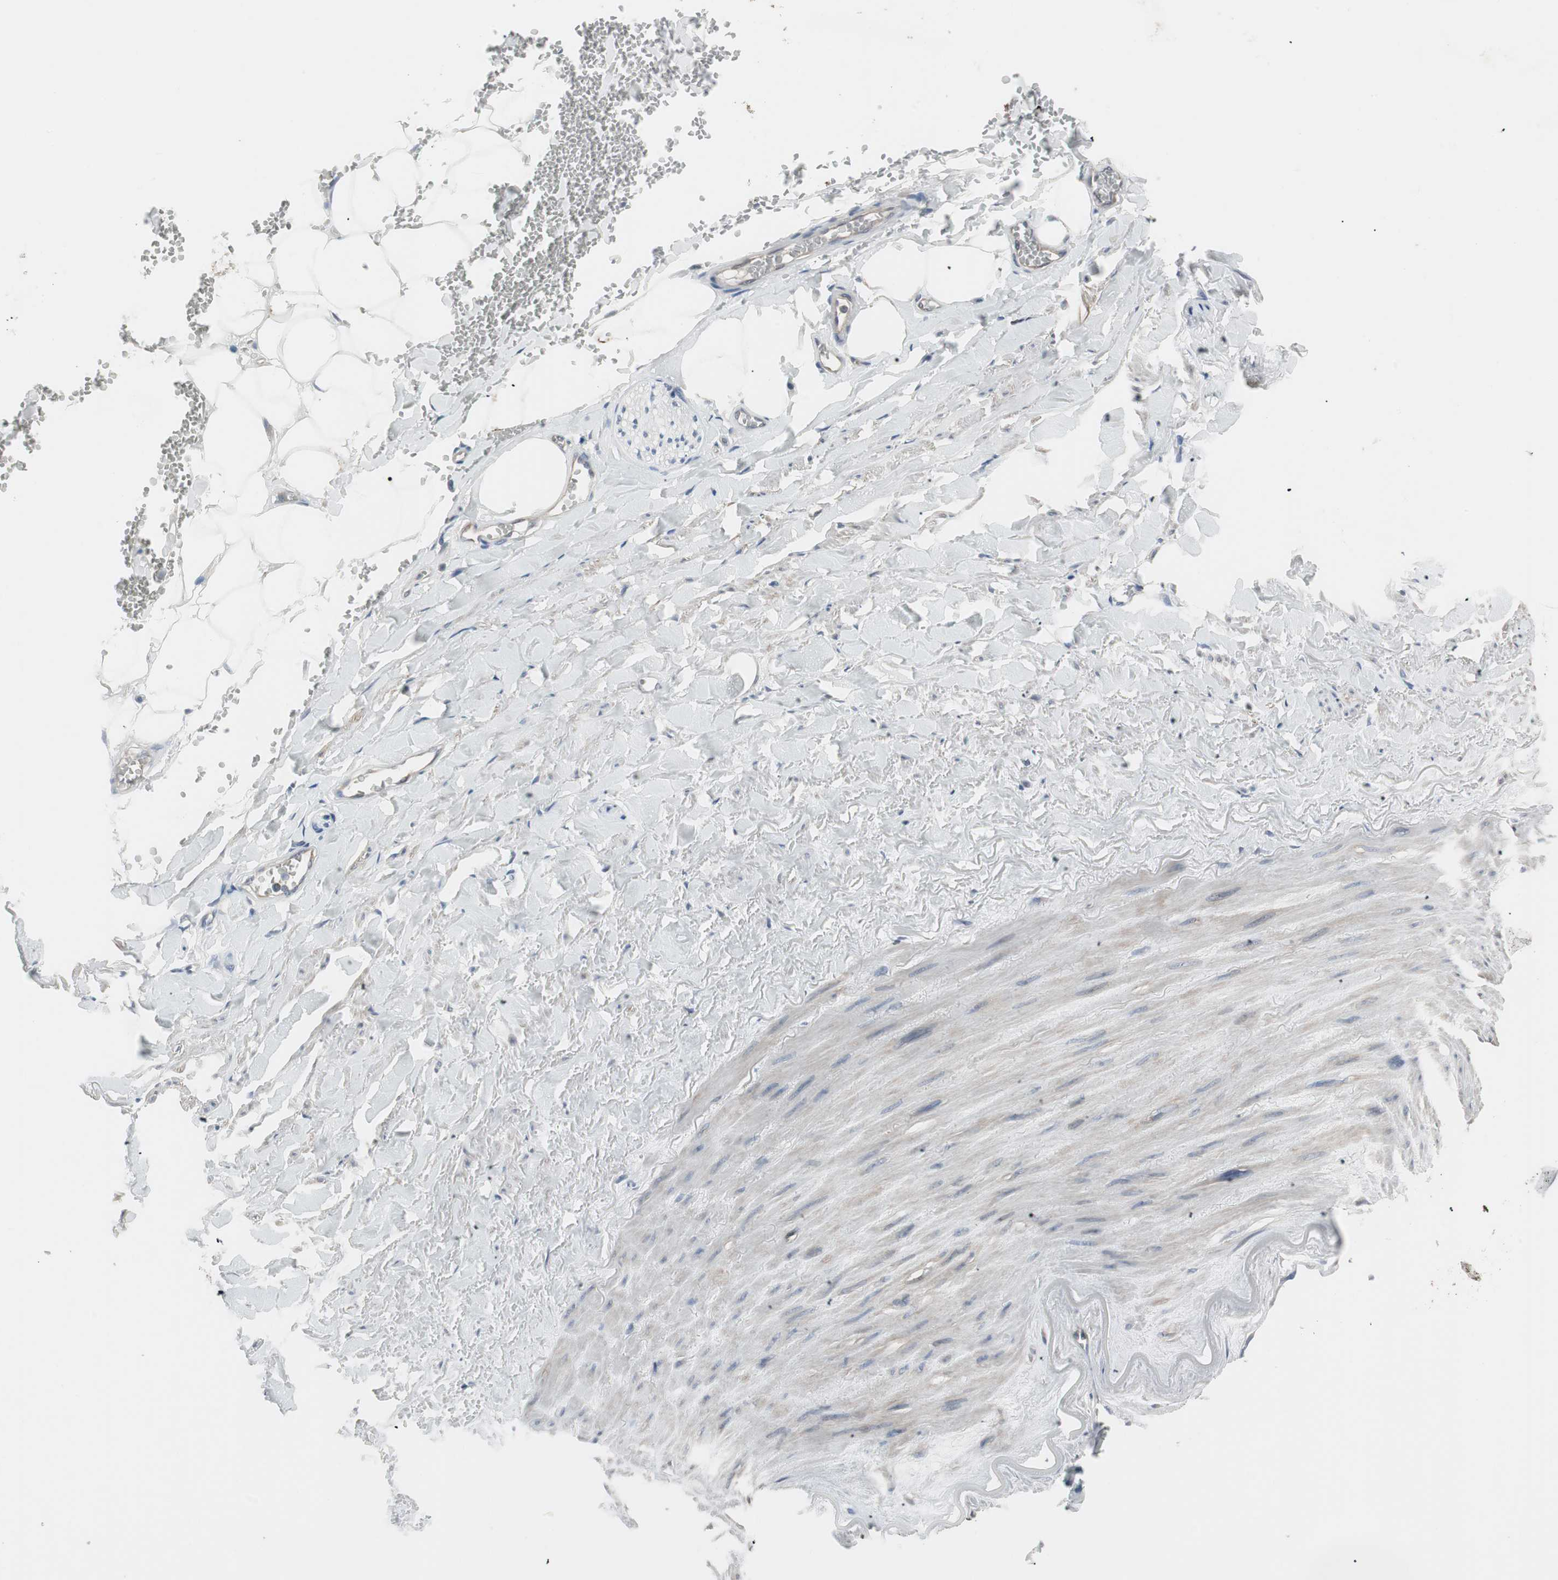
{"staining": {"intensity": "negative", "quantity": "none", "location": "none"}, "tissue": "adipose tissue", "cell_type": "Adipocytes", "image_type": "normal", "snomed": [{"axis": "morphology", "description": "Normal tissue, NOS"}, {"axis": "topography", "description": "Adipose tissue"}, {"axis": "topography", "description": "Peripheral nerve tissue"}], "caption": "Immunohistochemistry (IHC) image of unremarkable adipose tissue: adipose tissue stained with DAB (3,3'-diaminobenzidine) demonstrates no significant protein positivity in adipocytes.", "gene": "PIGR", "patient": {"sex": "male", "age": 52}}